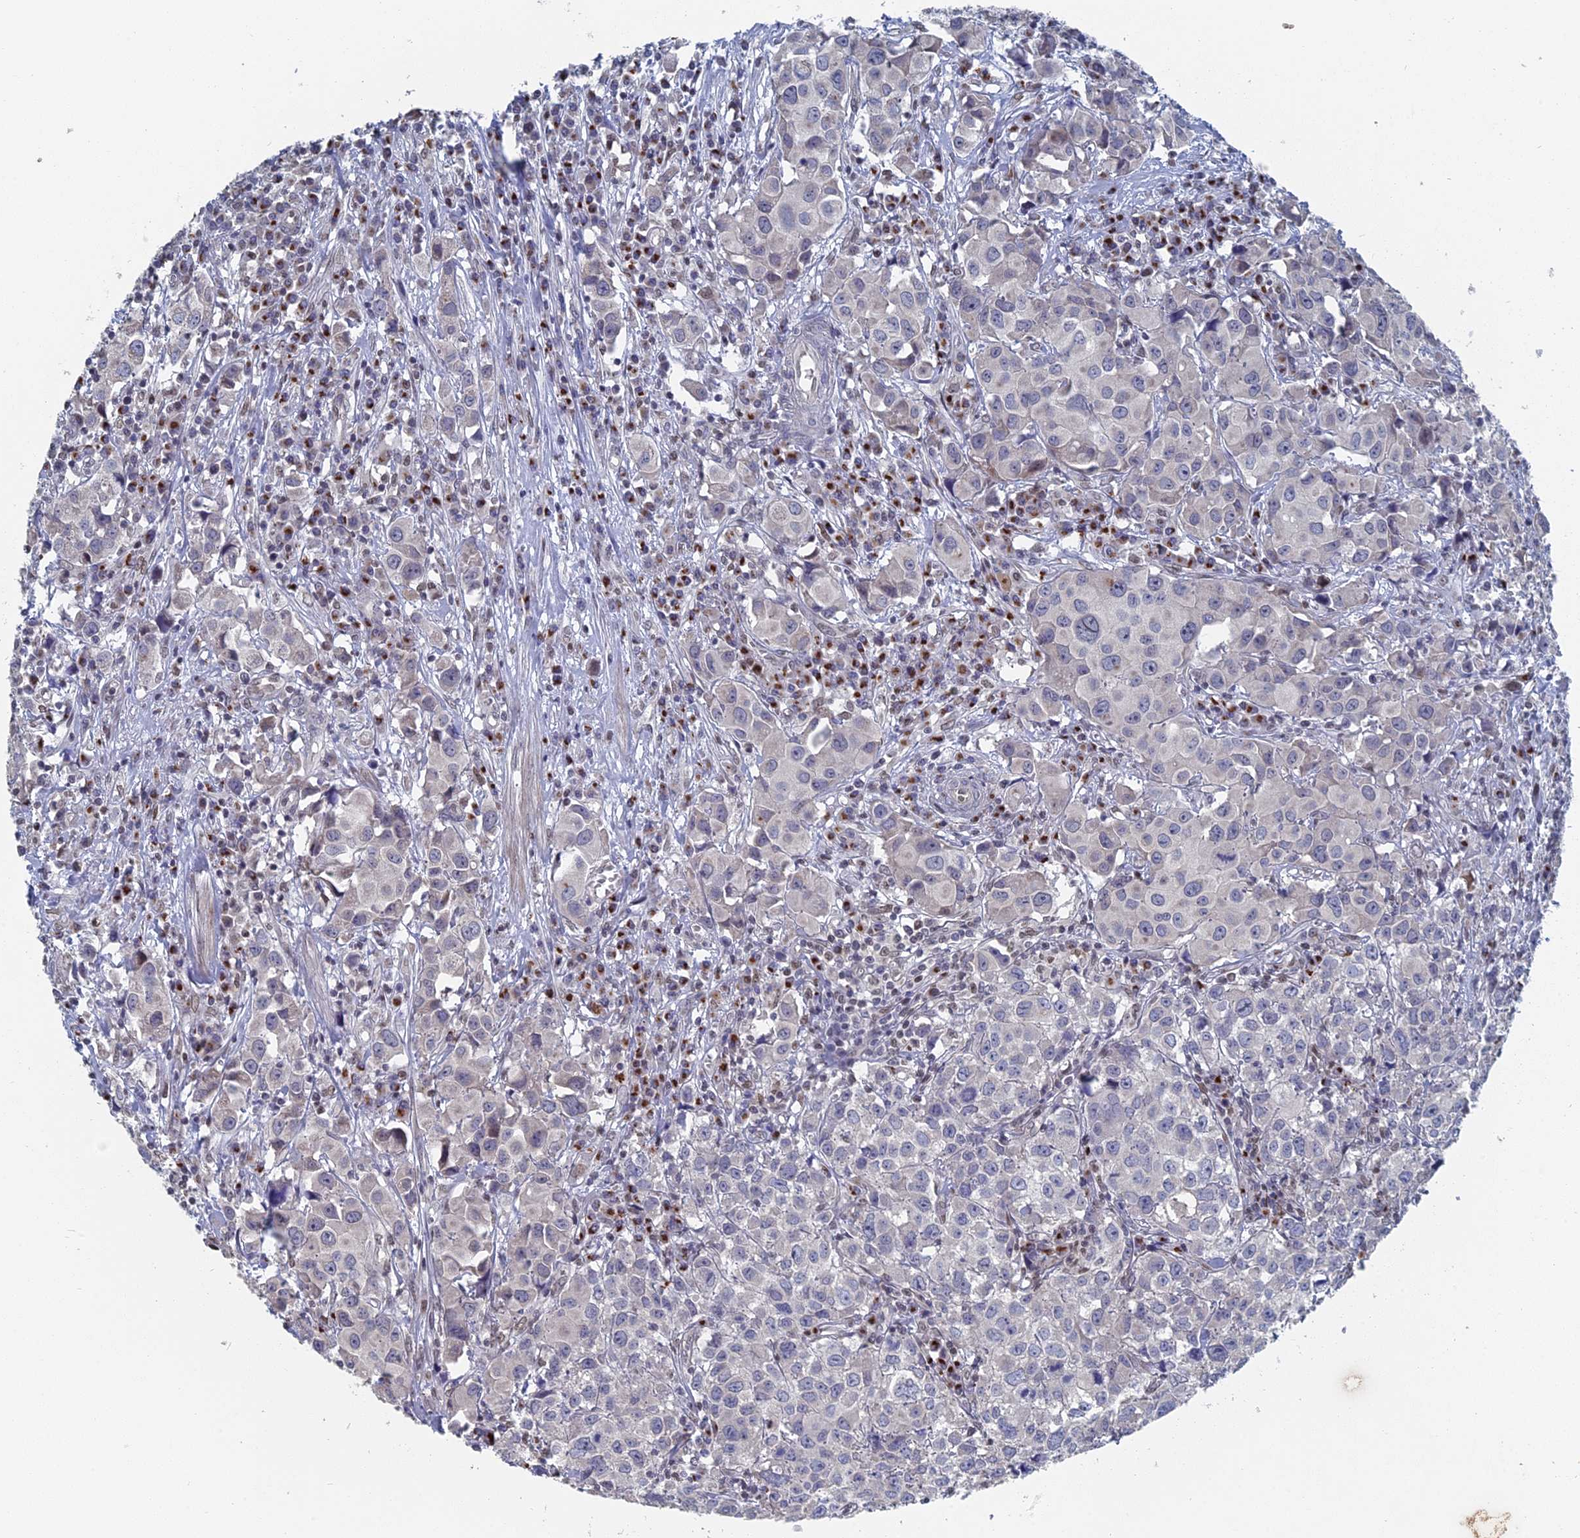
{"staining": {"intensity": "negative", "quantity": "none", "location": "none"}, "tissue": "urothelial cancer", "cell_type": "Tumor cells", "image_type": "cancer", "snomed": [{"axis": "morphology", "description": "Urothelial carcinoma, High grade"}, {"axis": "topography", "description": "Urinary bladder"}], "caption": "Immunohistochemistry of urothelial cancer displays no positivity in tumor cells.", "gene": "MTRF1", "patient": {"sex": "female", "age": 75}}